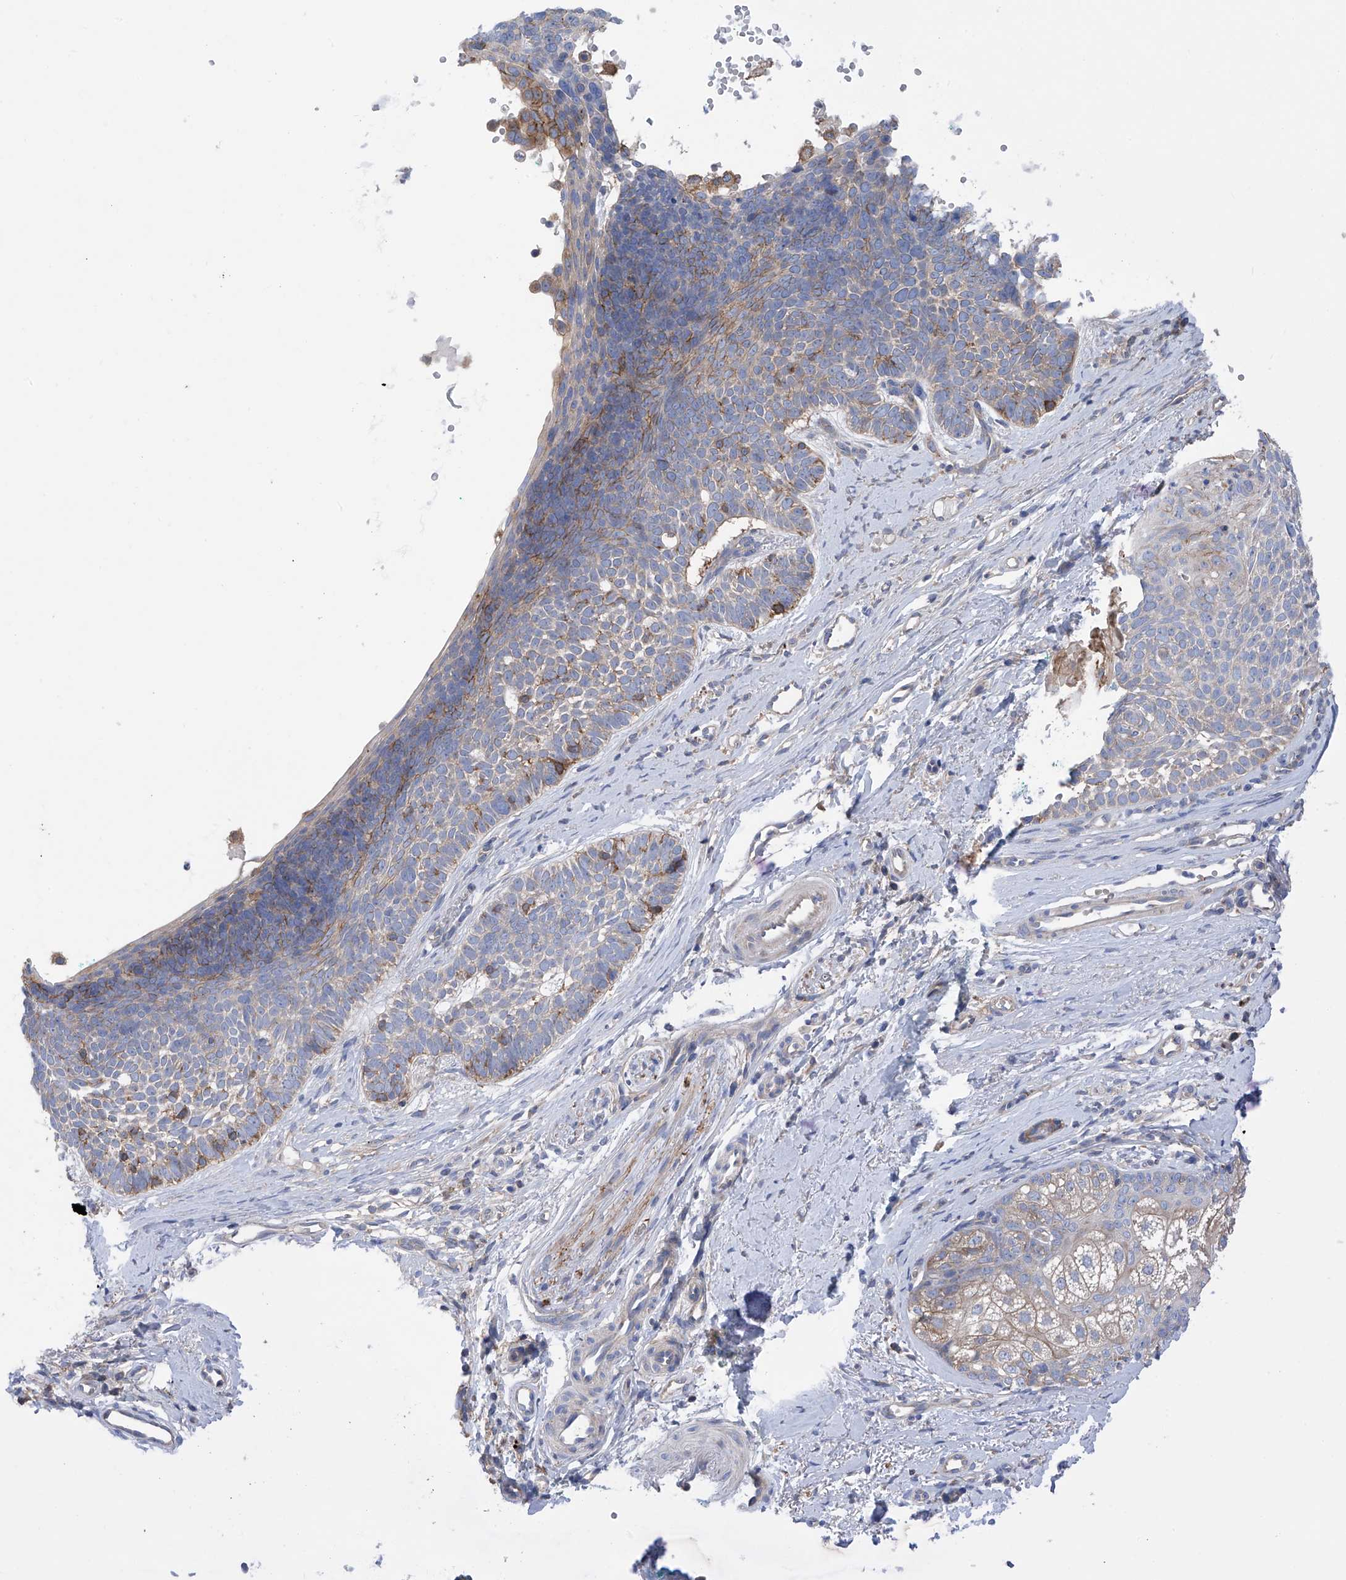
{"staining": {"intensity": "moderate", "quantity": "<25%", "location": "cytoplasmic/membranous"}, "tissue": "skin cancer", "cell_type": "Tumor cells", "image_type": "cancer", "snomed": [{"axis": "morphology", "description": "Basal cell carcinoma"}, {"axis": "topography", "description": "Skin"}], "caption": "This is an image of immunohistochemistry (IHC) staining of skin basal cell carcinoma, which shows moderate positivity in the cytoplasmic/membranous of tumor cells.", "gene": "P2RX7", "patient": {"sex": "female", "age": 81}}